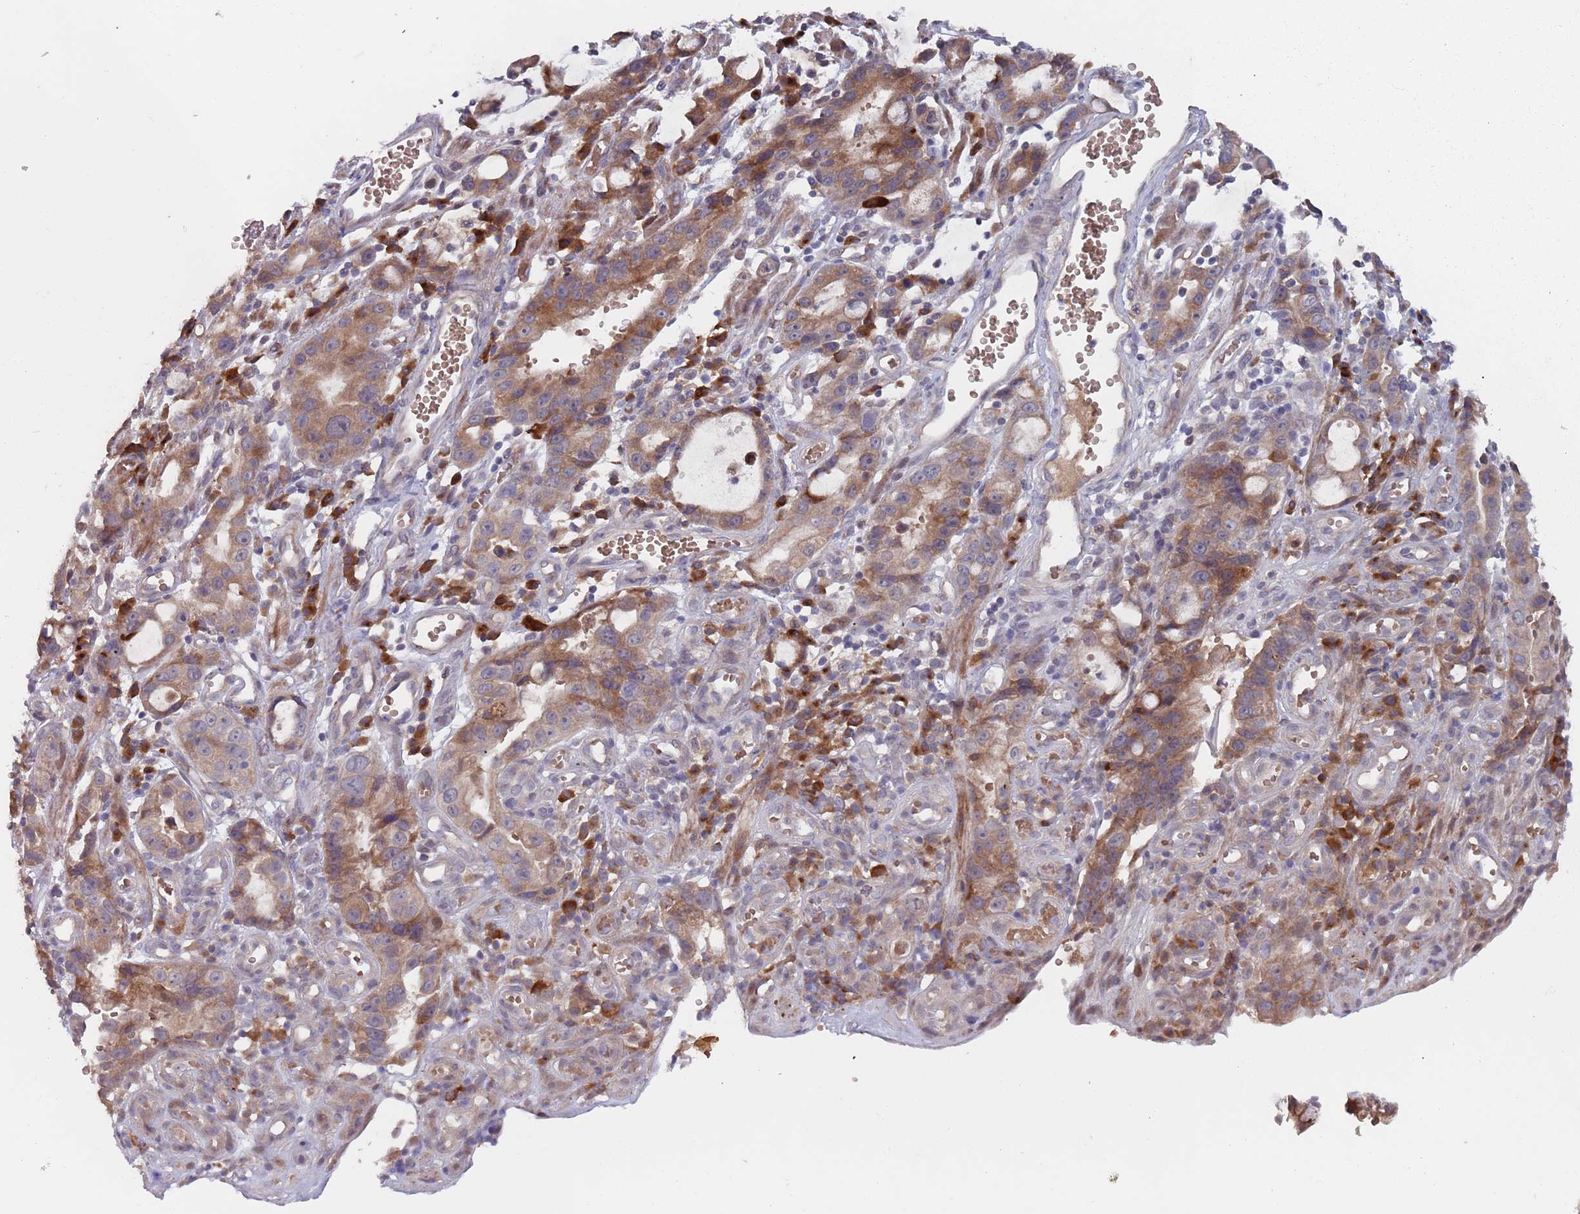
{"staining": {"intensity": "moderate", "quantity": ">75%", "location": "cytoplasmic/membranous"}, "tissue": "stomach cancer", "cell_type": "Tumor cells", "image_type": "cancer", "snomed": [{"axis": "morphology", "description": "Adenocarcinoma, NOS"}, {"axis": "topography", "description": "Stomach"}], "caption": "A brown stain labels moderate cytoplasmic/membranous staining of a protein in human stomach cancer (adenocarcinoma) tumor cells.", "gene": "ZNF140", "patient": {"sex": "male", "age": 55}}